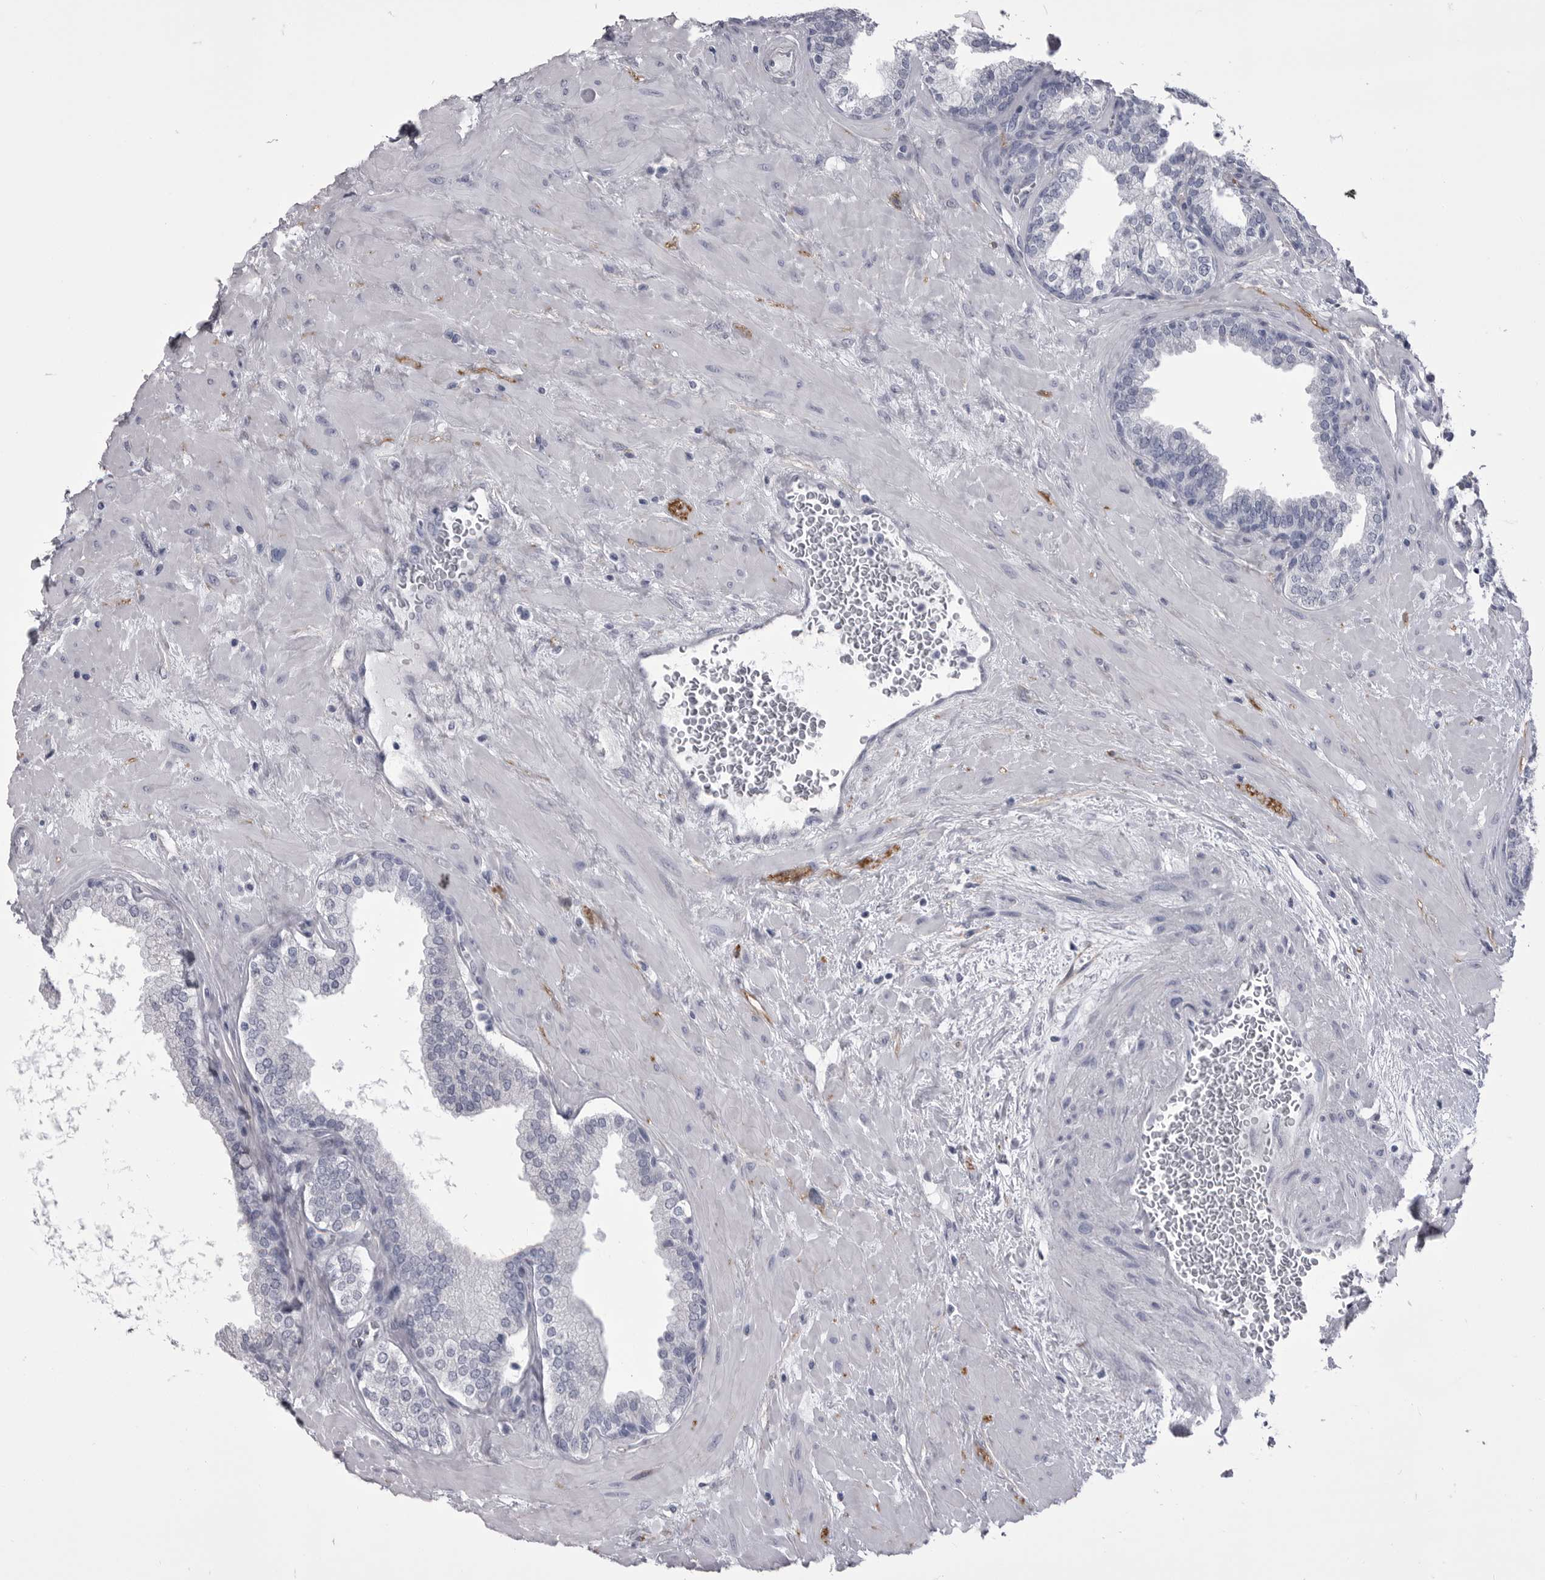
{"staining": {"intensity": "negative", "quantity": "none", "location": "none"}, "tissue": "prostate", "cell_type": "Glandular cells", "image_type": "normal", "snomed": [{"axis": "morphology", "description": "Normal tissue, NOS"}, {"axis": "topography", "description": "Prostate"}], "caption": "Normal prostate was stained to show a protein in brown. There is no significant expression in glandular cells.", "gene": "ANK2", "patient": {"sex": "male", "age": 51}}